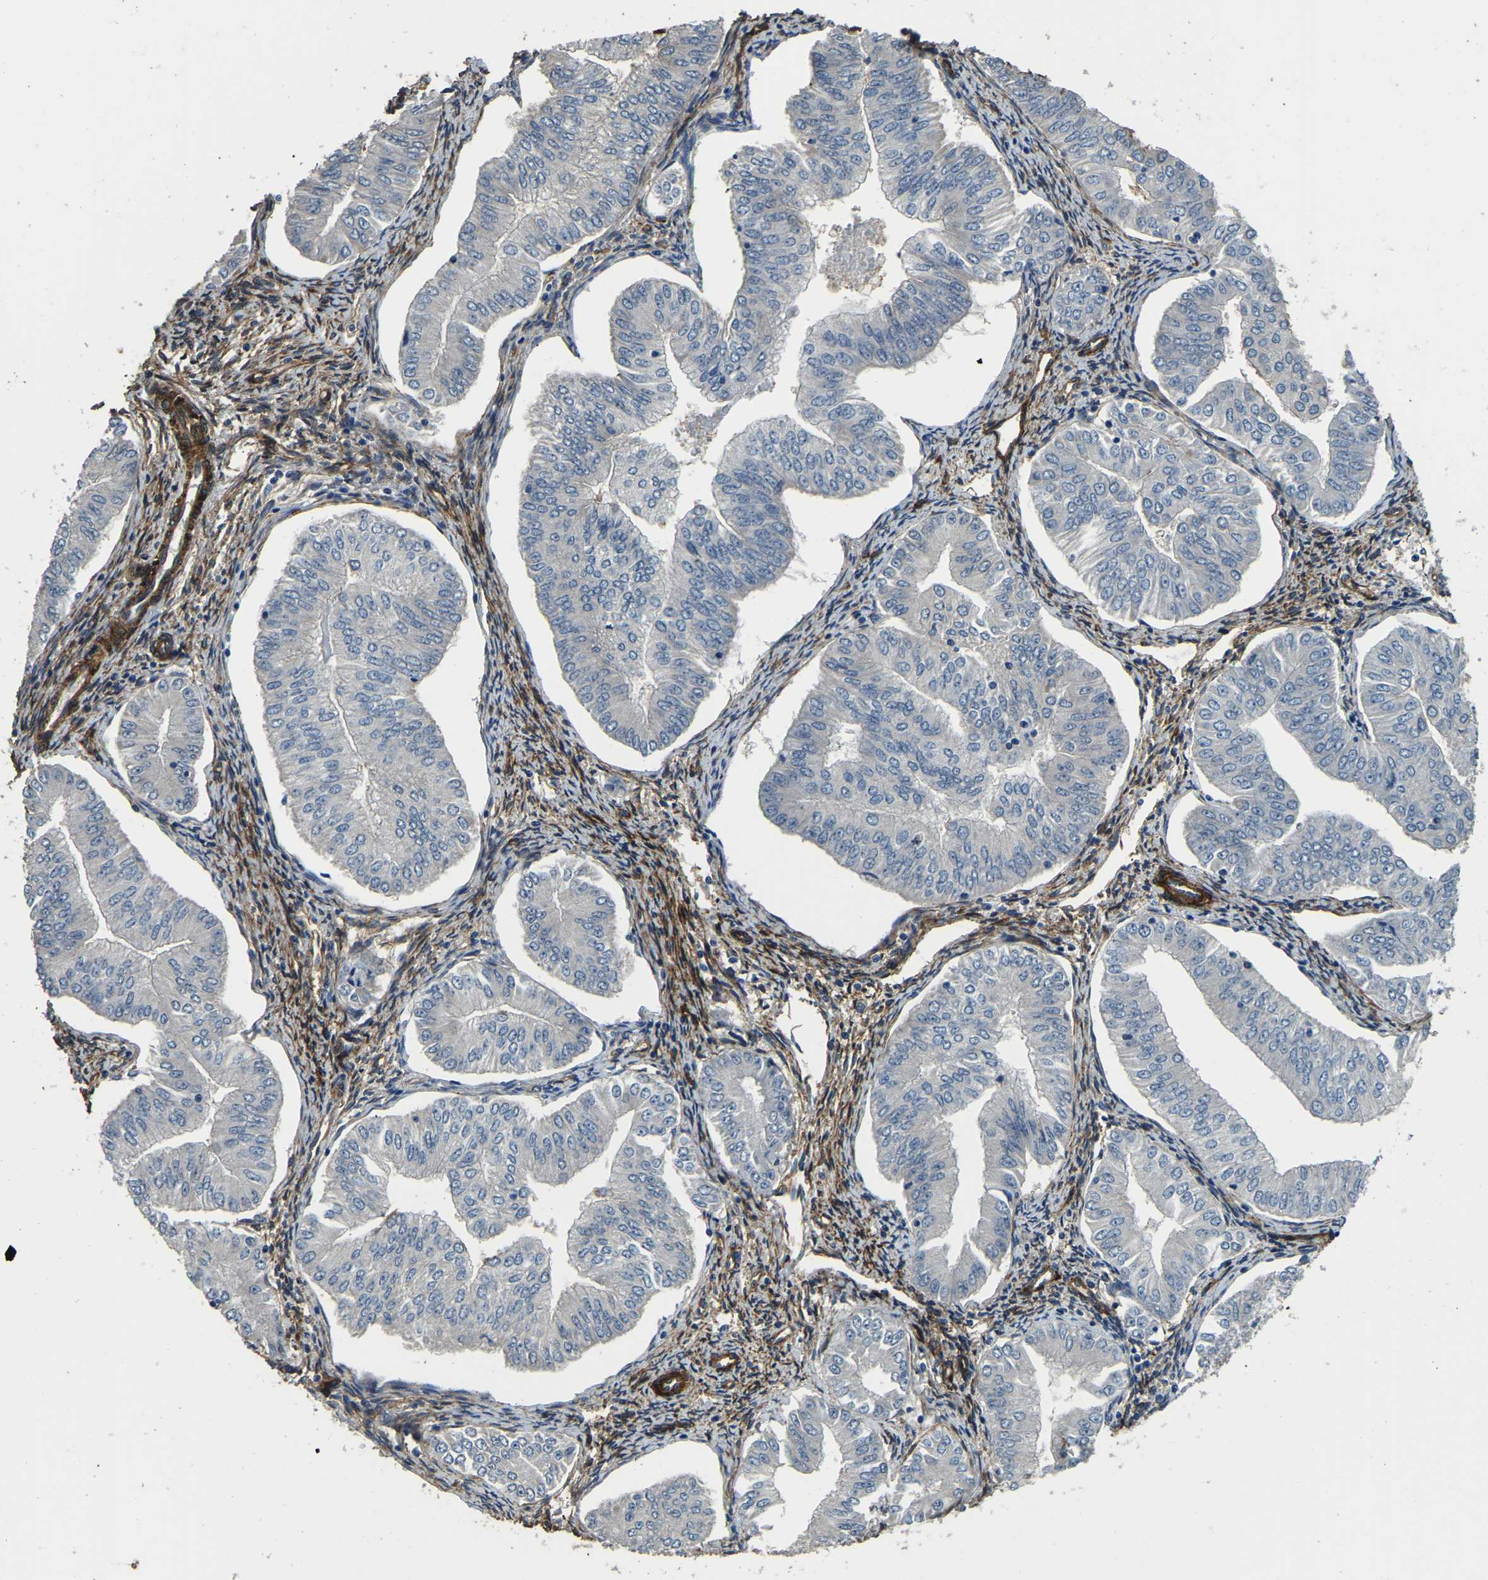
{"staining": {"intensity": "negative", "quantity": "none", "location": "none"}, "tissue": "endometrial cancer", "cell_type": "Tumor cells", "image_type": "cancer", "snomed": [{"axis": "morphology", "description": "Normal tissue, NOS"}, {"axis": "morphology", "description": "Adenocarcinoma, NOS"}, {"axis": "topography", "description": "Endometrium"}], "caption": "IHC image of human adenocarcinoma (endometrial) stained for a protein (brown), which demonstrates no expression in tumor cells.", "gene": "RNF39", "patient": {"sex": "female", "age": 53}}